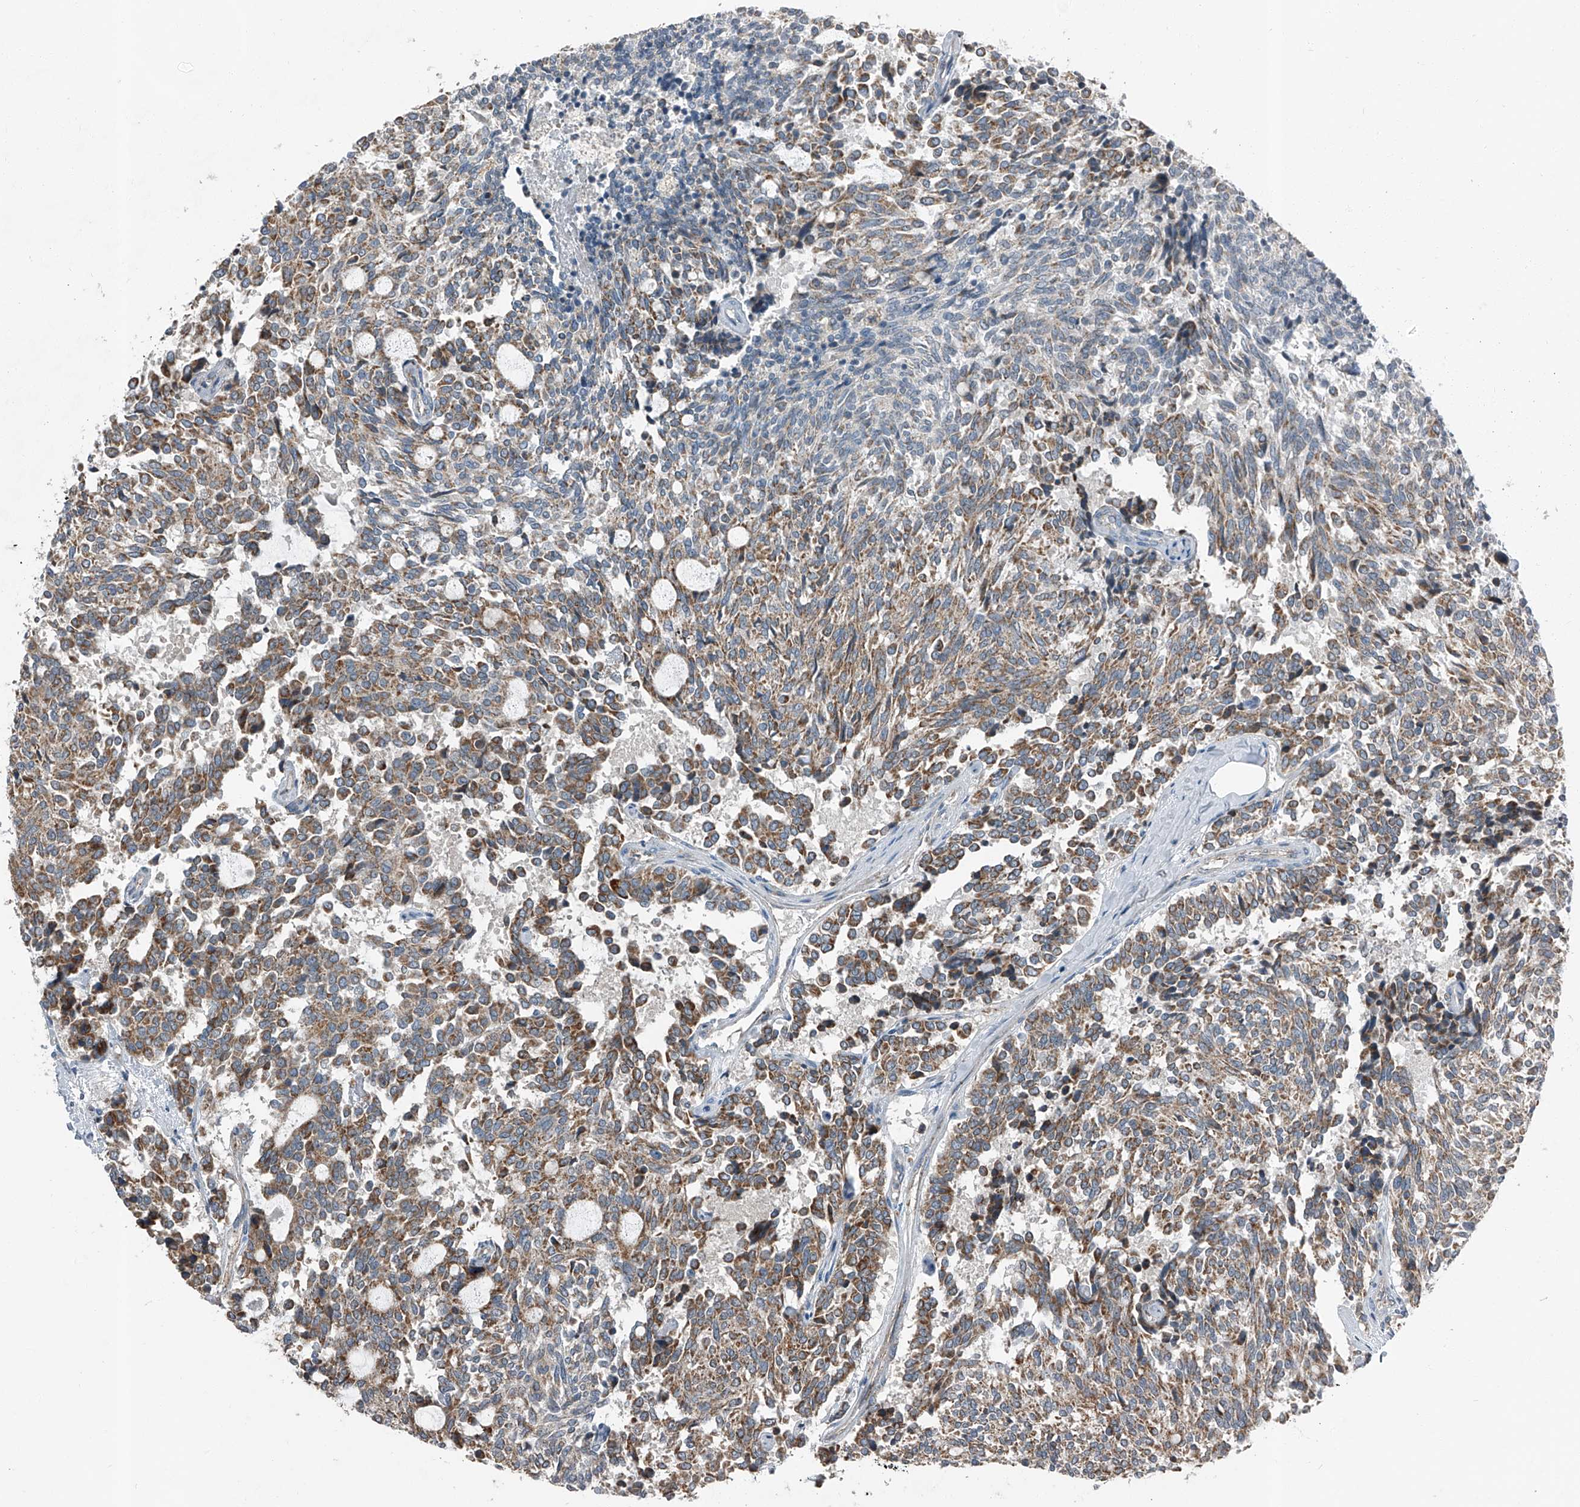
{"staining": {"intensity": "moderate", "quantity": ">75%", "location": "cytoplasmic/membranous"}, "tissue": "carcinoid", "cell_type": "Tumor cells", "image_type": "cancer", "snomed": [{"axis": "morphology", "description": "Carcinoid, malignant, NOS"}, {"axis": "topography", "description": "Pancreas"}], "caption": "Immunohistochemical staining of human carcinoid exhibits medium levels of moderate cytoplasmic/membranous positivity in approximately >75% of tumor cells.", "gene": "CHRNA7", "patient": {"sex": "female", "age": 54}}